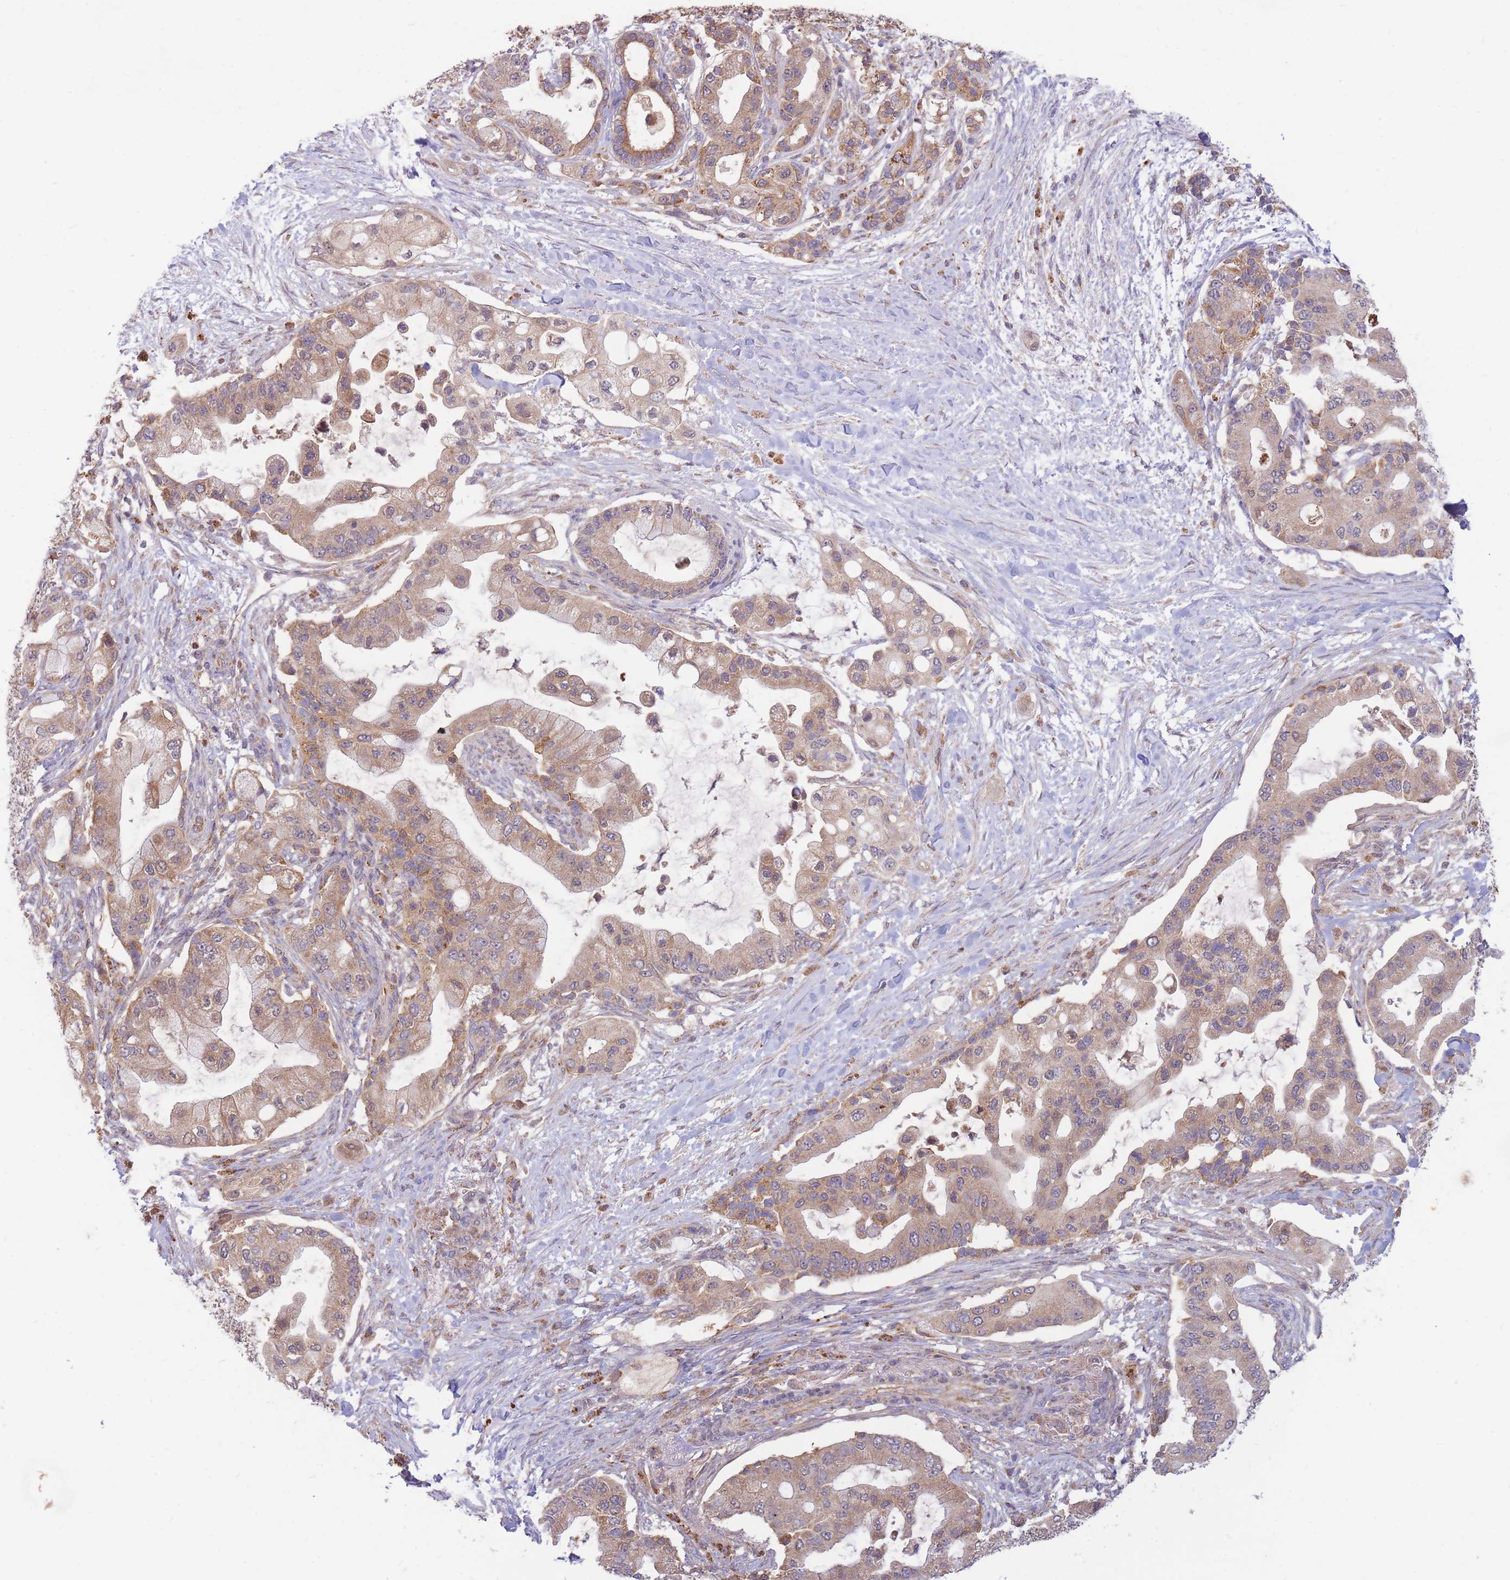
{"staining": {"intensity": "moderate", "quantity": ">75%", "location": "cytoplasmic/membranous"}, "tissue": "pancreatic cancer", "cell_type": "Tumor cells", "image_type": "cancer", "snomed": [{"axis": "morphology", "description": "Adenocarcinoma, NOS"}, {"axis": "topography", "description": "Pancreas"}], "caption": "Protein analysis of pancreatic cancer (adenocarcinoma) tissue exhibits moderate cytoplasmic/membranous expression in about >75% of tumor cells.", "gene": "PTPMT1", "patient": {"sex": "male", "age": 57}}